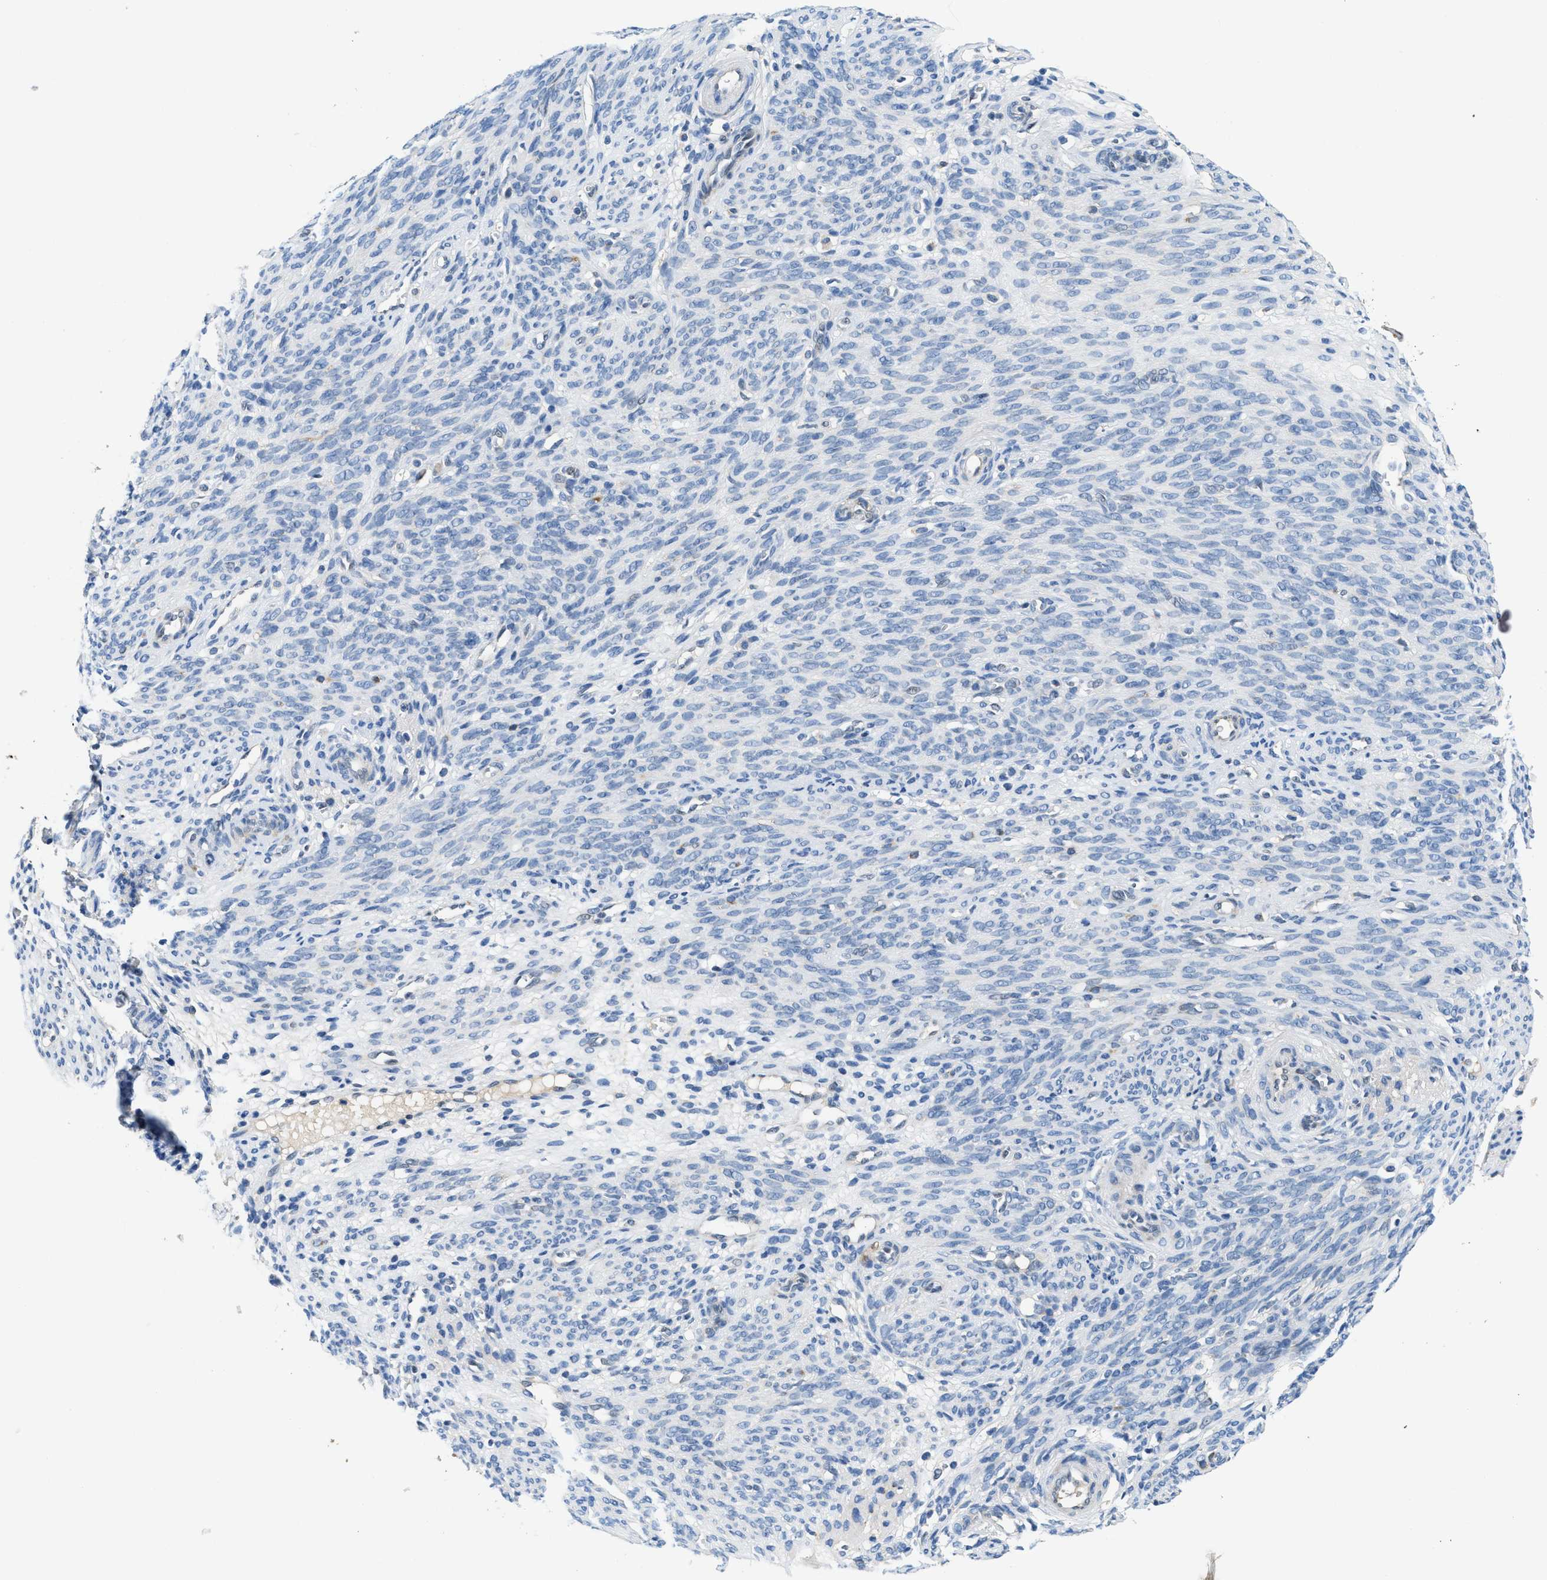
{"staining": {"intensity": "negative", "quantity": "none", "location": "none"}, "tissue": "endometrium", "cell_type": "Cells in endometrial stroma", "image_type": "normal", "snomed": [{"axis": "morphology", "description": "Normal tissue, NOS"}, {"axis": "morphology", "description": "Adenocarcinoma, NOS"}, {"axis": "topography", "description": "Endometrium"}, {"axis": "topography", "description": "Ovary"}], "caption": "IHC micrograph of normal human endometrium stained for a protein (brown), which displays no staining in cells in endometrial stroma. The staining was performed using DAB to visualize the protein expression in brown, while the nuclei were stained in blue with hematoxylin (Magnification: 20x).", "gene": "PNKD", "patient": {"sex": "female", "age": 68}}